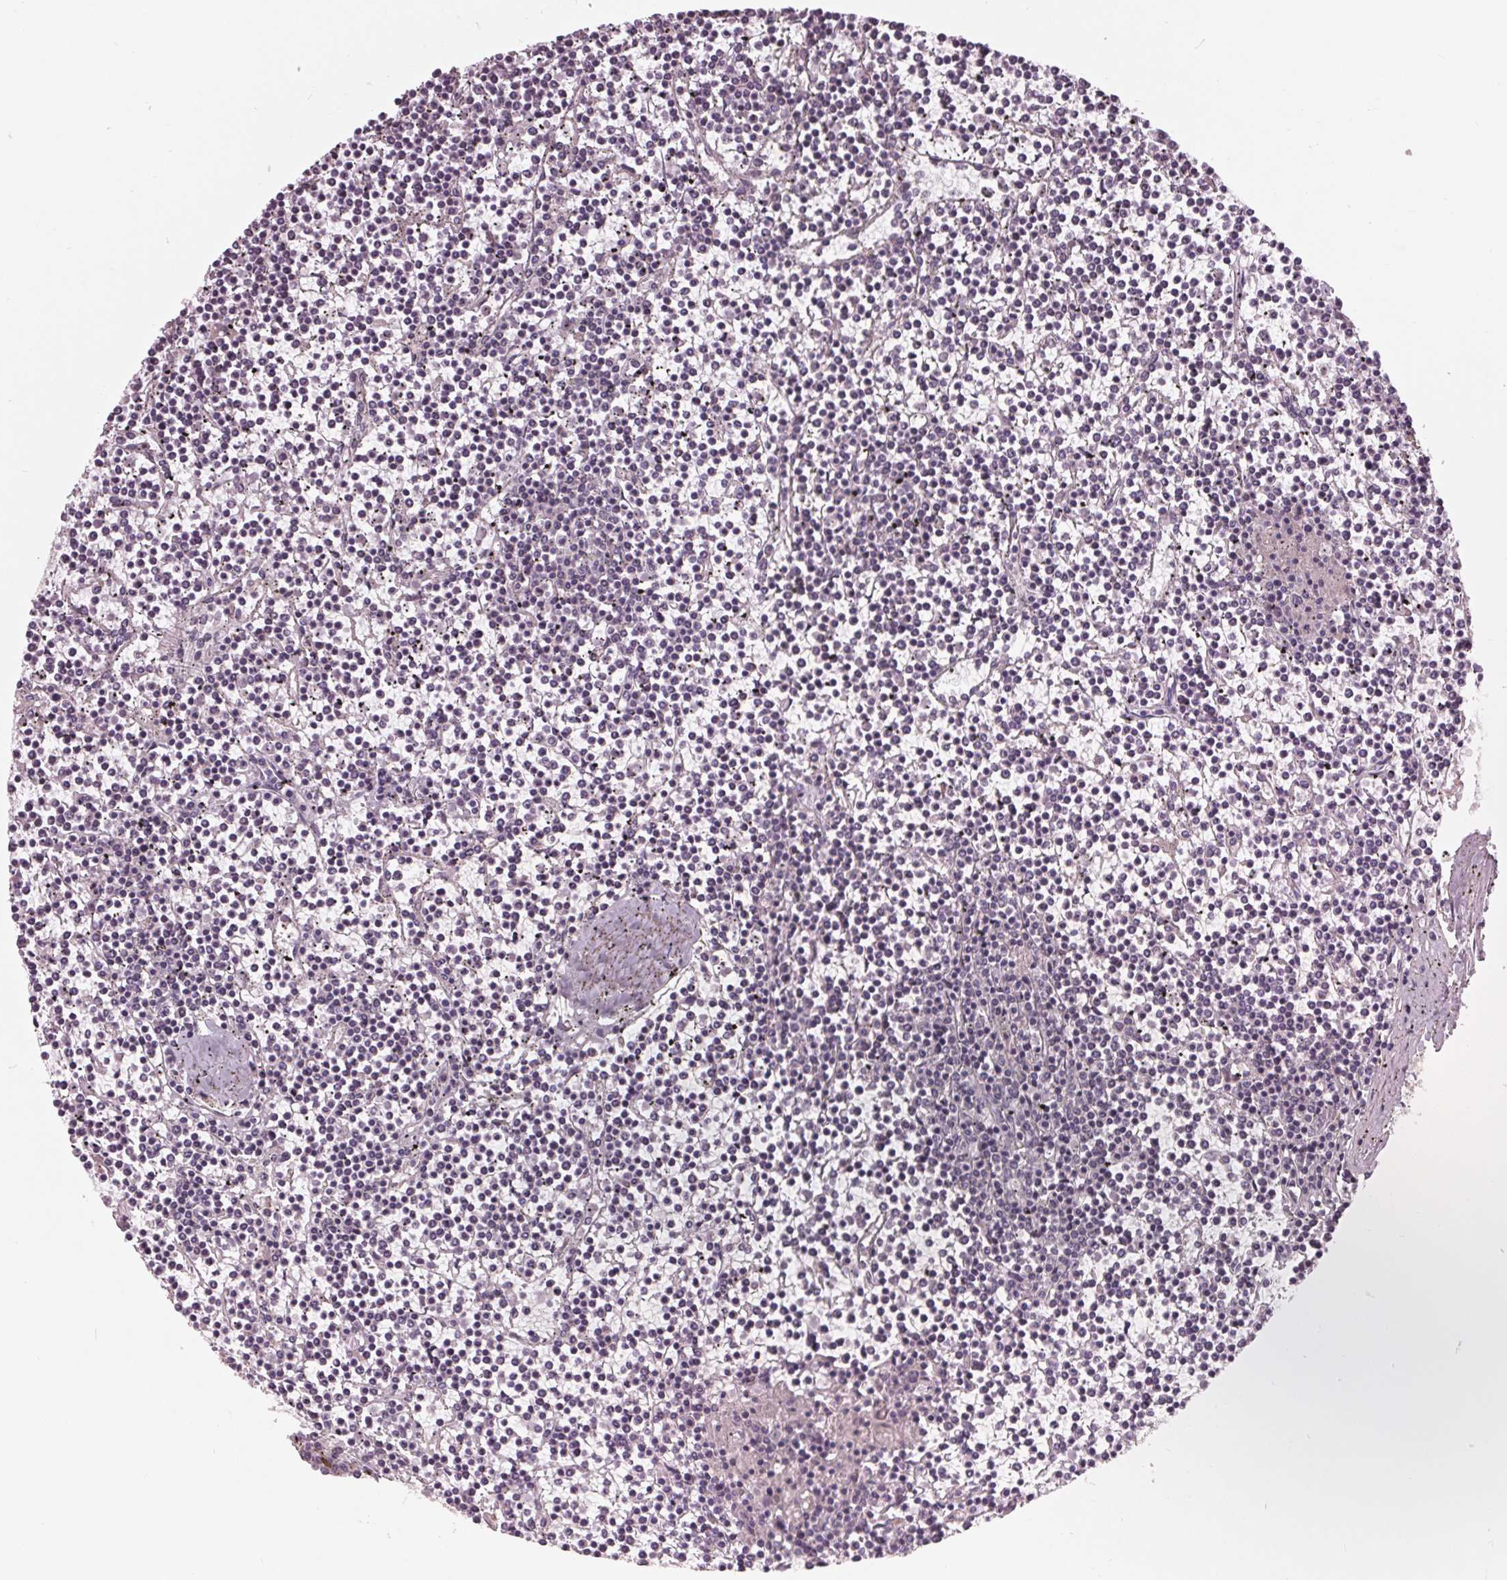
{"staining": {"intensity": "negative", "quantity": "none", "location": "none"}, "tissue": "lymphoma", "cell_type": "Tumor cells", "image_type": "cancer", "snomed": [{"axis": "morphology", "description": "Malignant lymphoma, non-Hodgkin's type, Low grade"}, {"axis": "topography", "description": "Spleen"}], "caption": "Immunohistochemistry (IHC) micrograph of lymphoma stained for a protein (brown), which displays no positivity in tumor cells.", "gene": "ZNF605", "patient": {"sex": "female", "age": 19}}